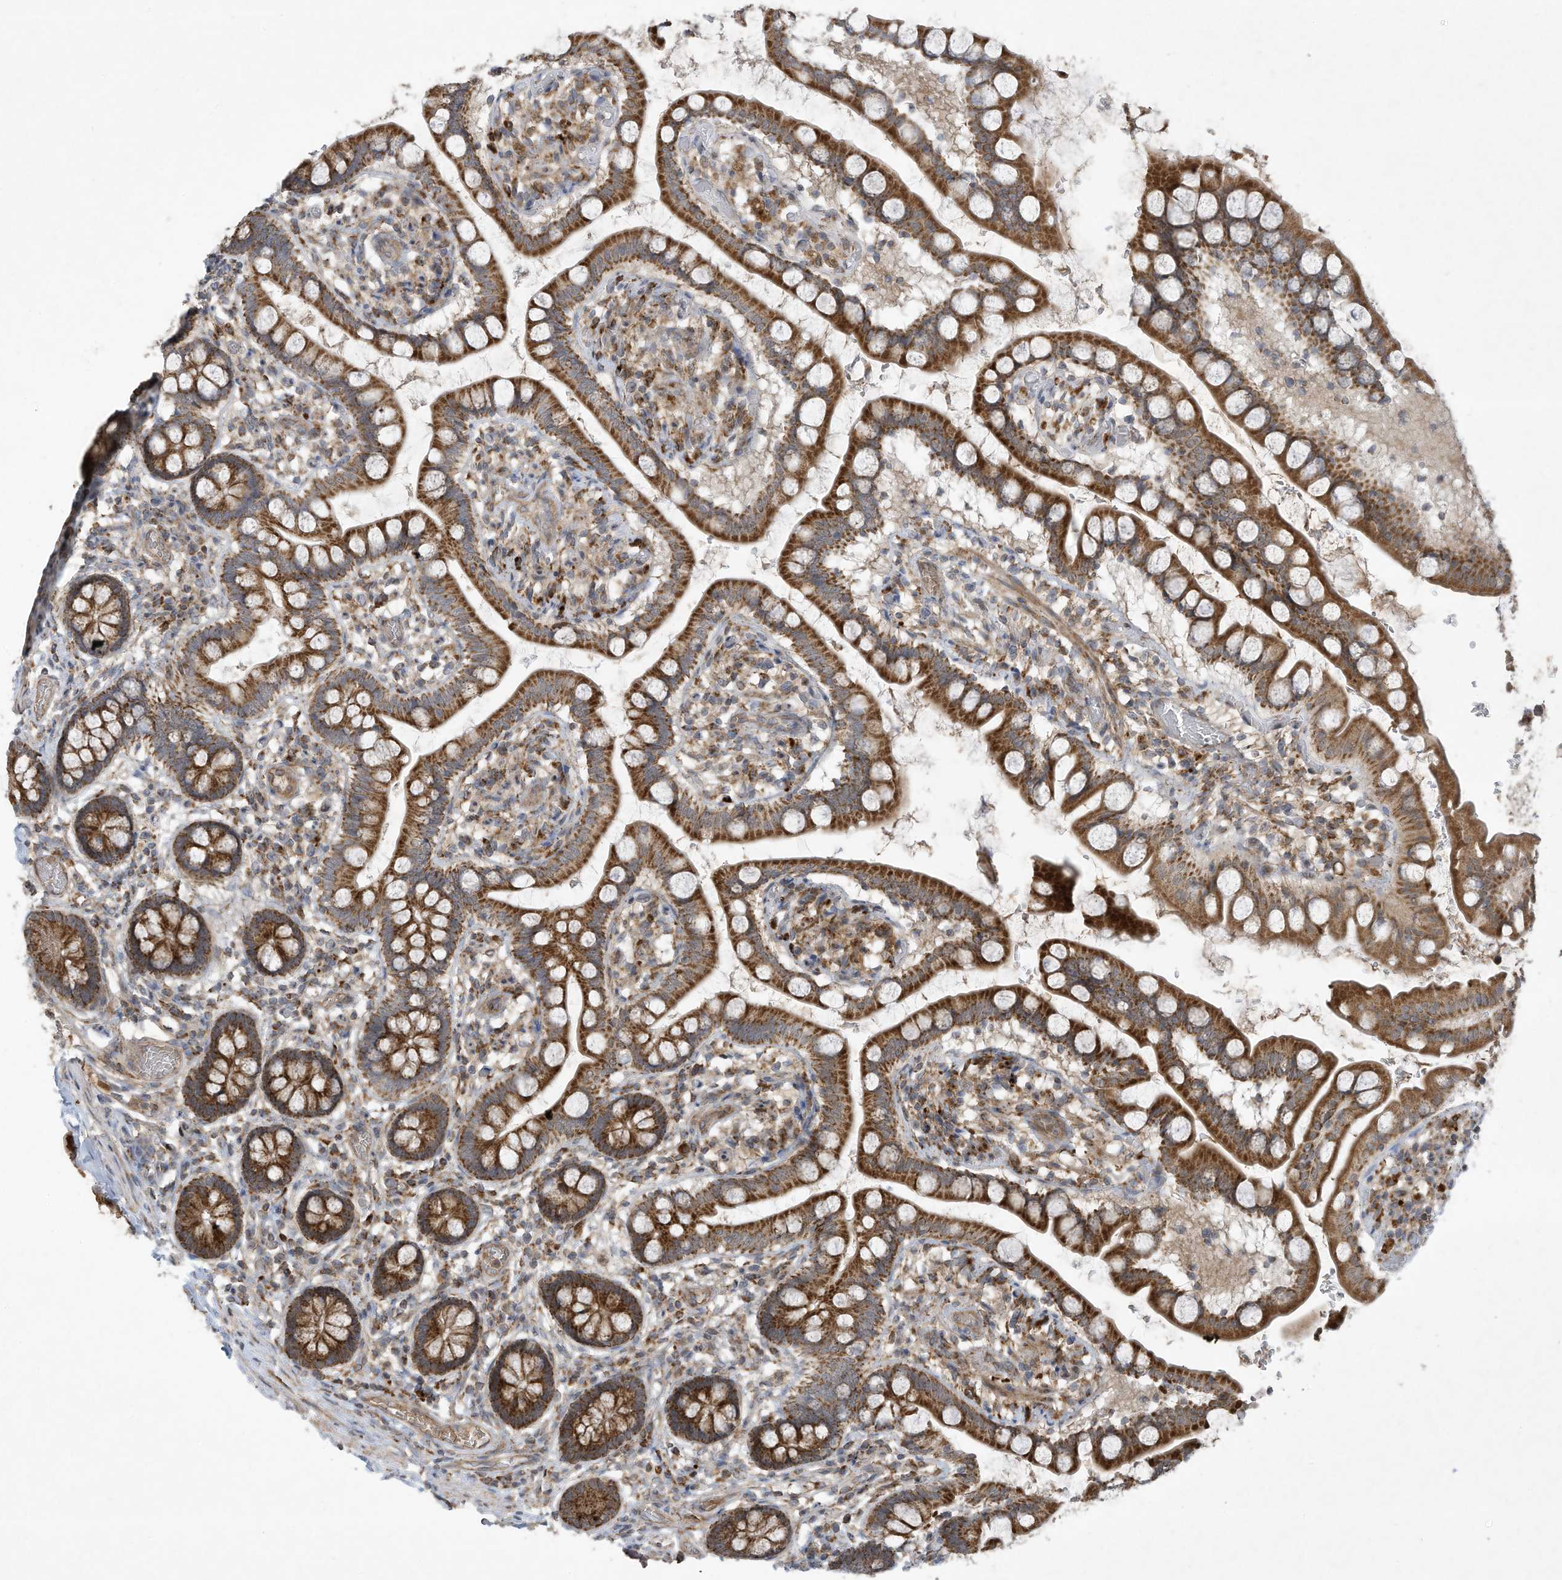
{"staining": {"intensity": "strong", "quantity": ">75%", "location": "cytoplasmic/membranous"}, "tissue": "small intestine", "cell_type": "Glandular cells", "image_type": "normal", "snomed": [{"axis": "morphology", "description": "Normal tissue, NOS"}, {"axis": "topography", "description": "Small intestine"}], "caption": "Approximately >75% of glandular cells in benign human small intestine demonstrate strong cytoplasmic/membranous protein expression as visualized by brown immunohistochemical staining.", "gene": "C2orf74", "patient": {"sex": "male", "age": 52}}